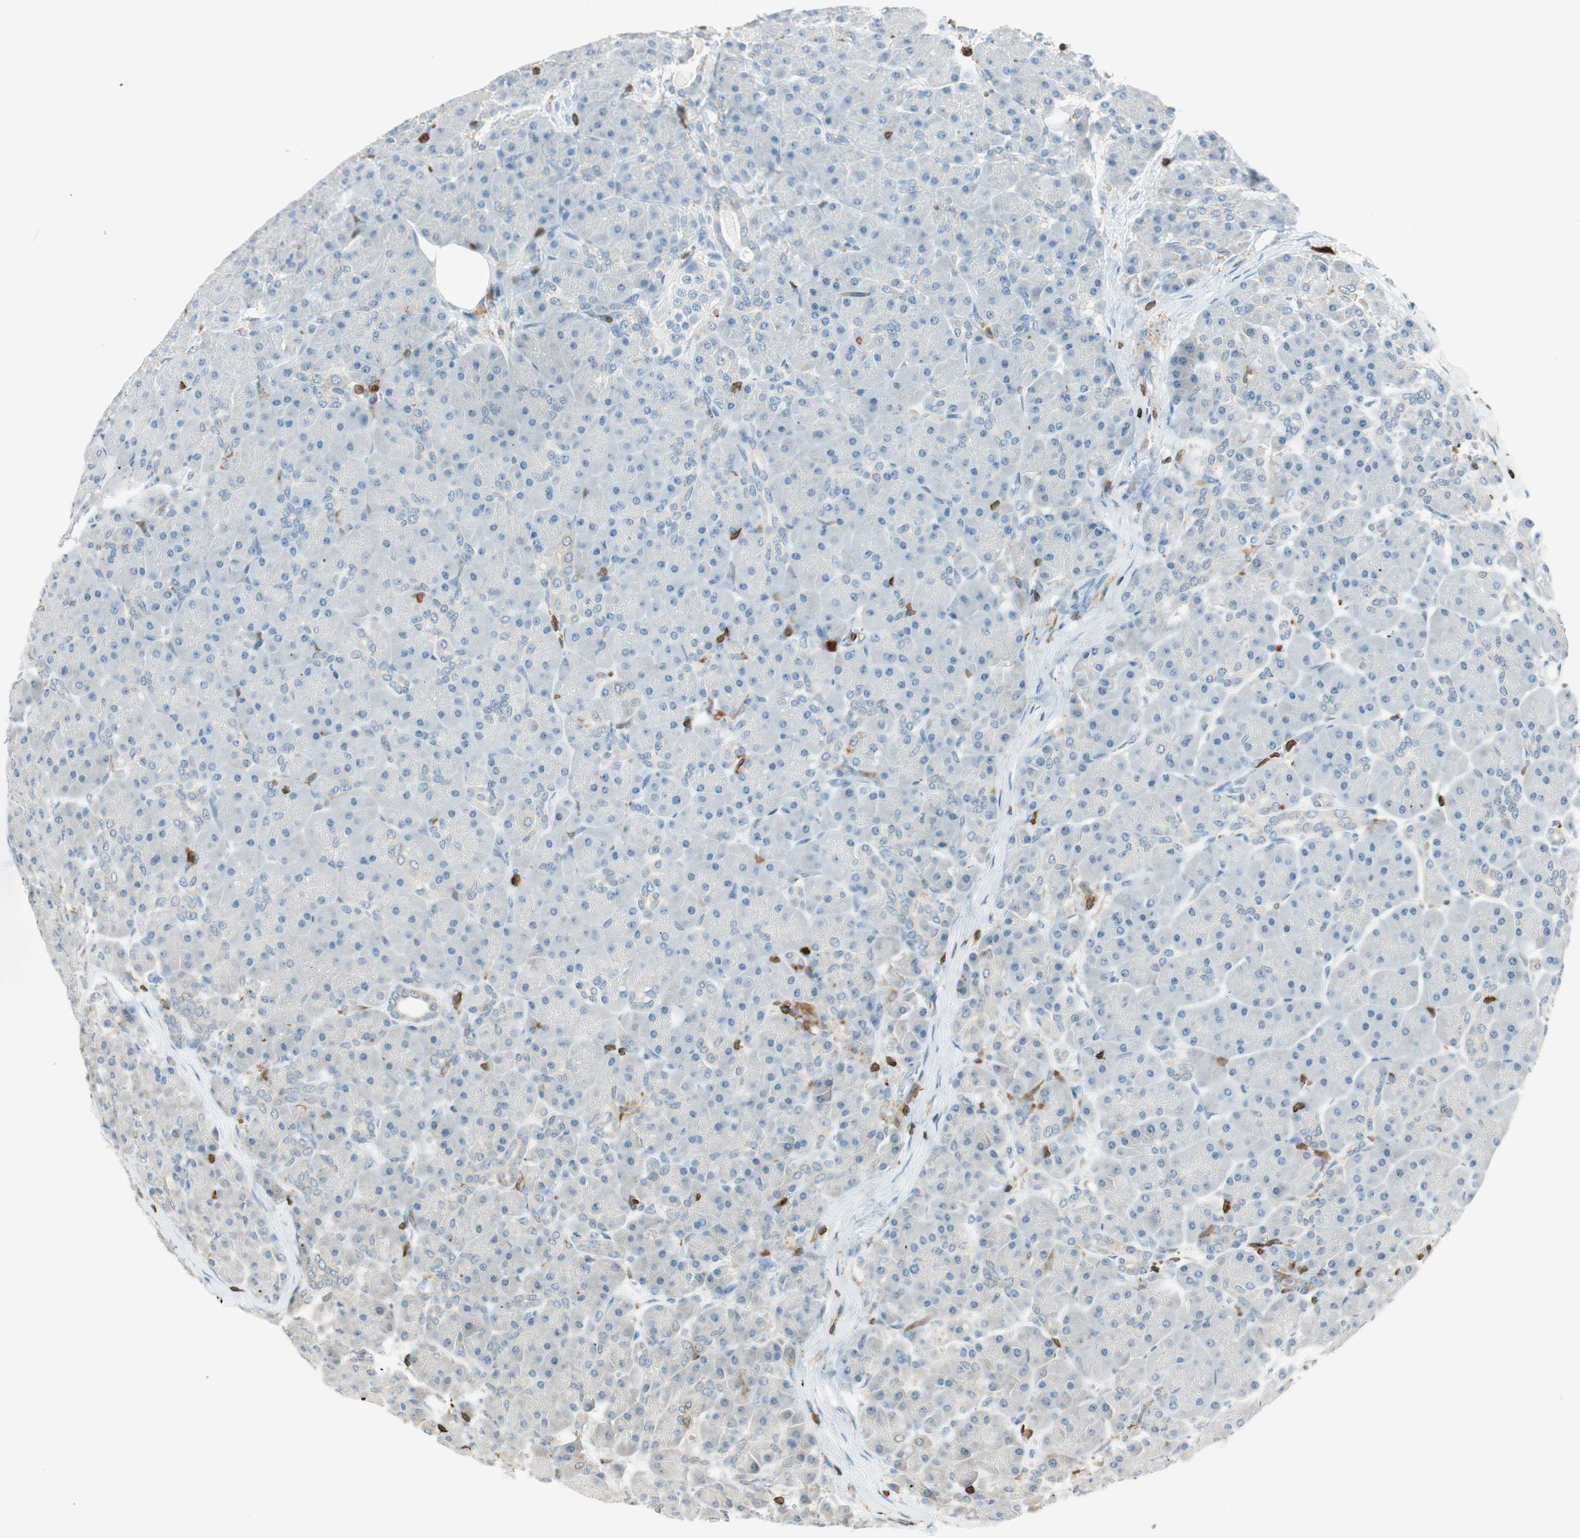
{"staining": {"intensity": "weak", "quantity": "25%-75%", "location": "cytoplasmic/membranous,nuclear"}, "tissue": "pancreas", "cell_type": "Exocrine glandular cells", "image_type": "normal", "snomed": [{"axis": "morphology", "description": "Normal tissue, NOS"}, {"axis": "topography", "description": "Pancreas"}], "caption": "Immunohistochemistry (DAB (3,3'-diaminobenzidine)) staining of normal pancreas displays weak cytoplasmic/membranous,nuclear protein positivity in about 25%-75% of exocrine glandular cells.", "gene": "HPGD", "patient": {"sex": "male", "age": 66}}